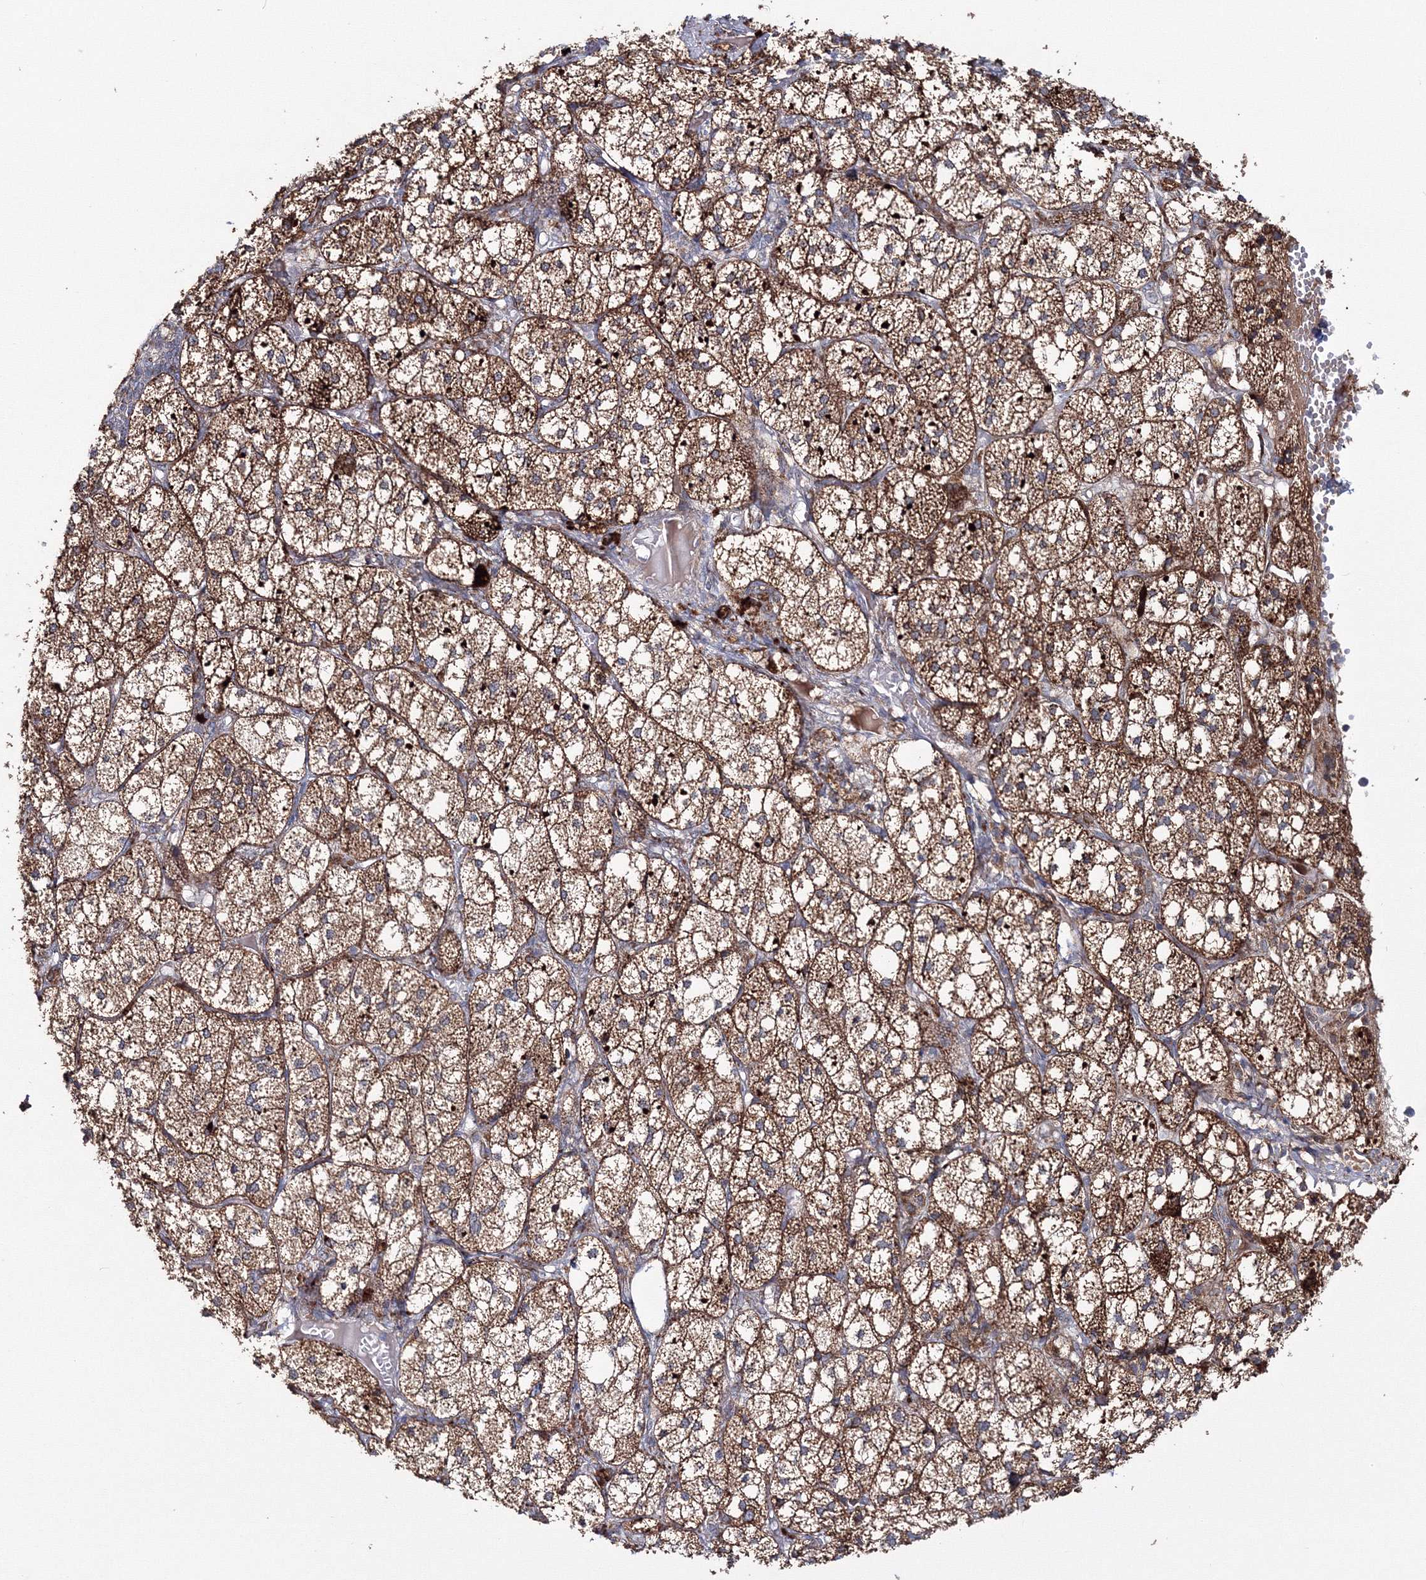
{"staining": {"intensity": "strong", "quantity": ">75%", "location": "cytoplasmic/membranous"}, "tissue": "adrenal gland", "cell_type": "Glandular cells", "image_type": "normal", "snomed": [{"axis": "morphology", "description": "Normal tissue, NOS"}, {"axis": "topography", "description": "Adrenal gland"}], "caption": "Immunohistochemistry photomicrograph of normal adrenal gland: human adrenal gland stained using immunohistochemistry (IHC) displays high levels of strong protein expression localized specifically in the cytoplasmic/membranous of glandular cells, appearing as a cytoplasmic/membranous brown color.", "gene": "PEX13", "patient": {"sex": "female", "age": 61}}